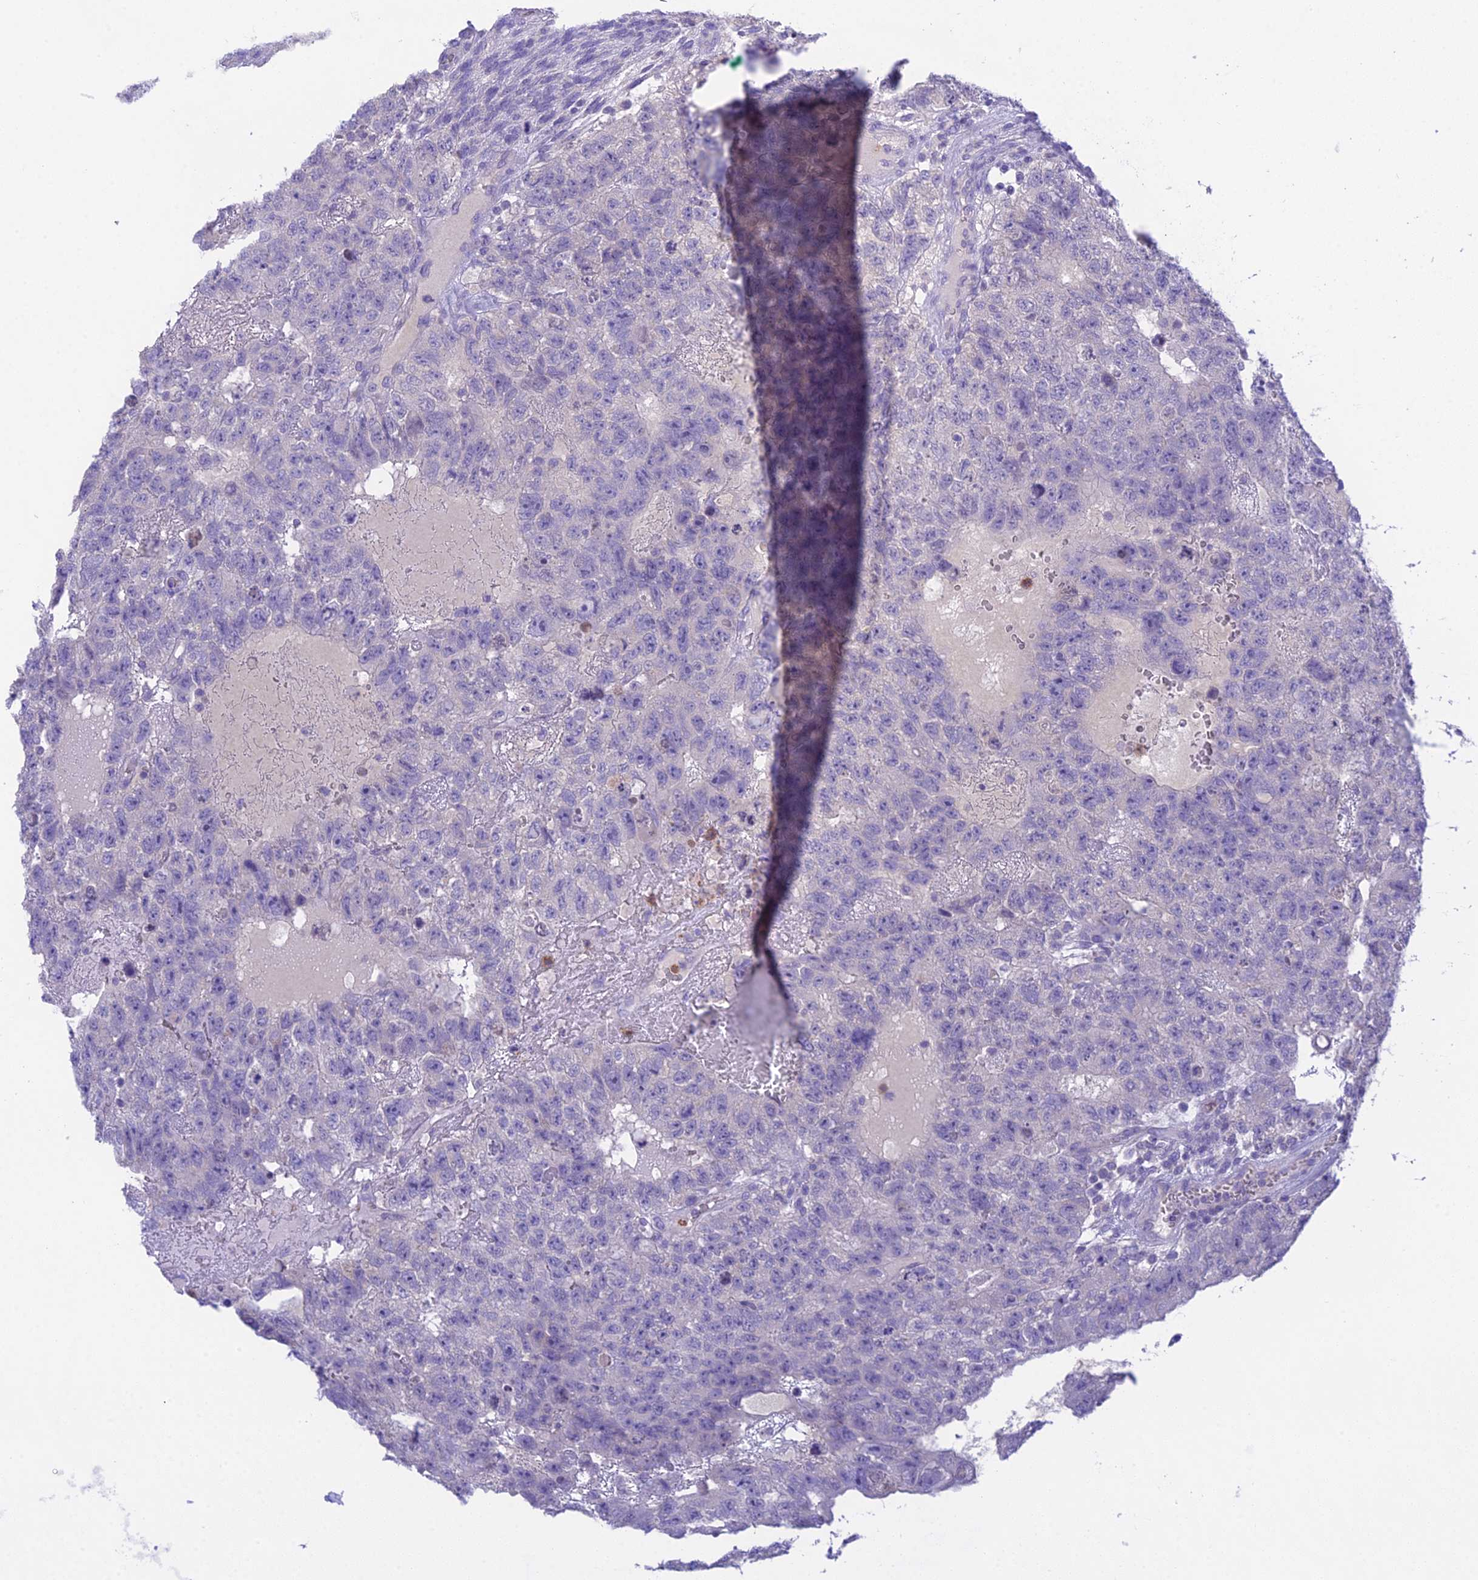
{"staining": {"intensity": "negative", "quantity": "none", "location": "none"}, "tissue": "testis cancer", "cell_type": "Tumor cells", "image_type": "cancer", "snomed": [{"axis": "morphology", "description": "Carcinoma, Embryonal, NOS"}, {"axis": "topography", "description": "Testis"}], "caption": "Photomicrograph shows no protein expression in tumor cells of testis cancer tissue. (Brightfield microscopy of DAB IHC at high magnification).", "gene": "KIAA0408", "patient": {"sex": "male", "age": 26}}